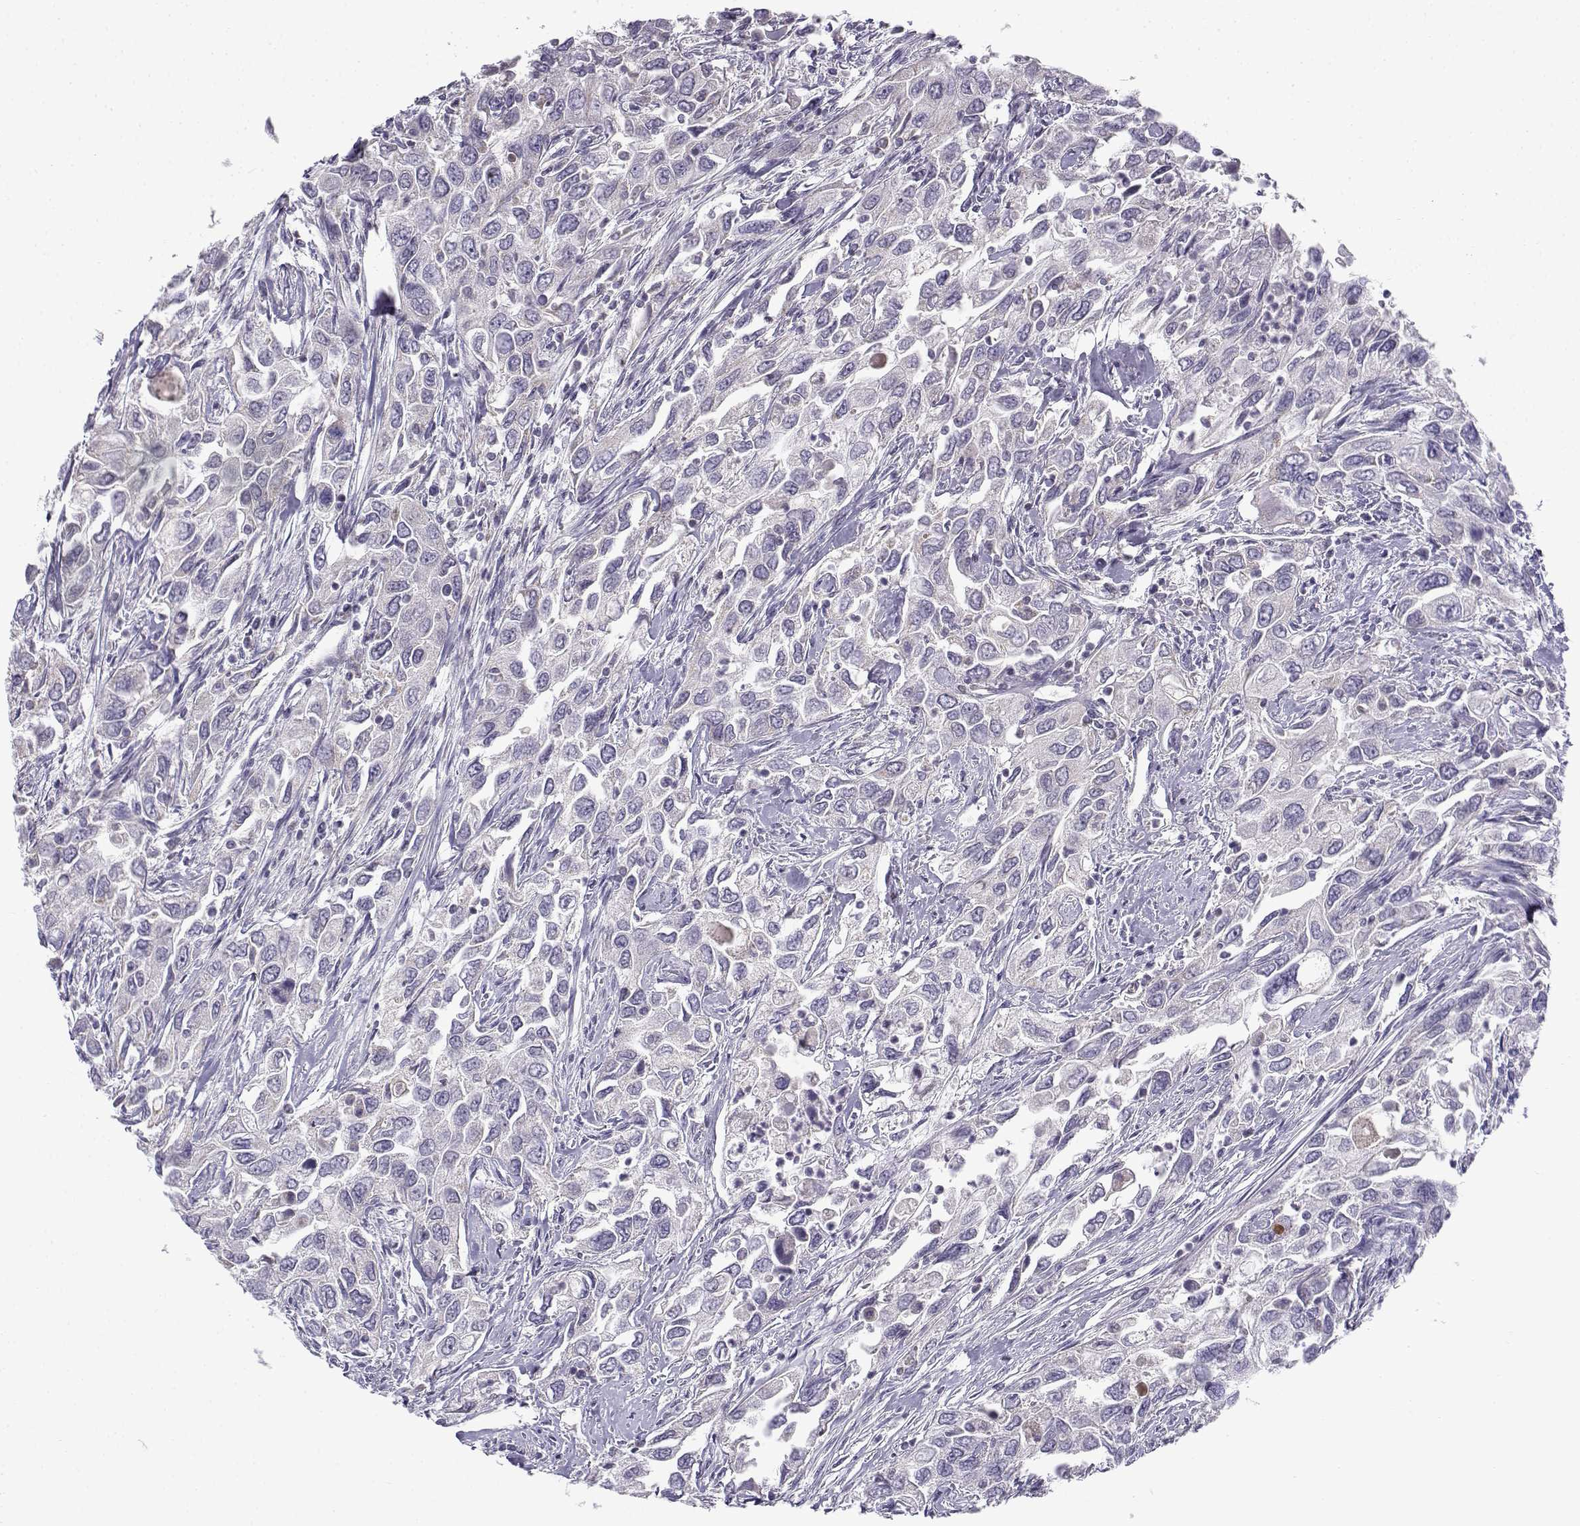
{"staining": {"intensity": "negative", "quantity": "none", "location": "none"}, "tissue": "urothelial cancer", "cell_type": "Tumor cells", "image_type": "cancer", "snomed": [{"axis": "morphology", "description": "Urothelial carcinoma, High grade"}, {"axis": "topography", "description": "Urinary bladder"}], "caption": "High power microscopy histopathology image of an immunohistochemistry image of high-grade urothelial carcinoma, revealing no significant positivity in tumor cells. The staining was performed using DAB to visualize the protein expression in brown, while the nuclei were stained in blue with hematoxylin (Magnification: 20x).", "gene": "FAM166A", "patient": {"sex": "male", "age": 76}}